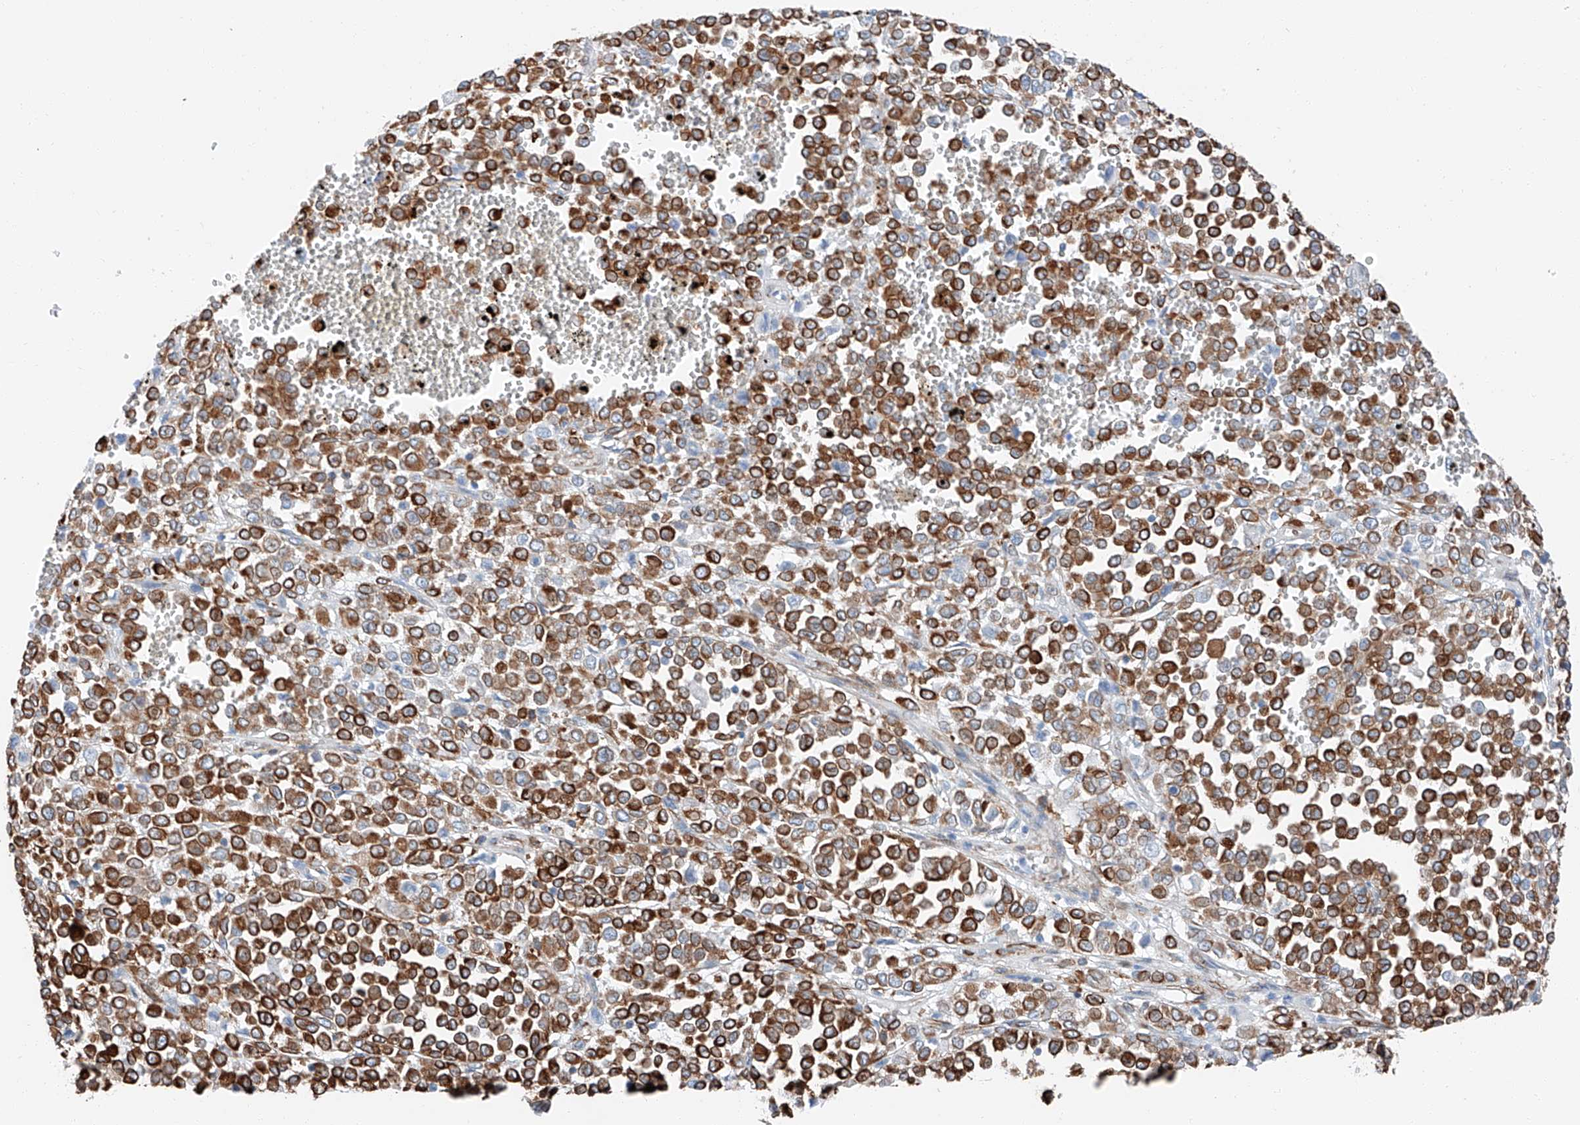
{"staining": {"intensity": "moderate", "quantity": ">75%", "location": "cytoplasmic/membranous"}, "tissue": "melanoma", "cell_type": "Tumor cells", "image_type": "cancer", "snomed": [{"axis": "morphology", "description": "Malignant melanoma, Metastatic site"}, {"axis": "topography", "description": "Pancreas"}], "caption": "Protein expression analysis of melanoma displays moderate cytoplasmic/membranous positivity in approximately >75% of tumor cells.", "gene": "ZNF804A", "patient": {"sex": "female", "age": 30}}